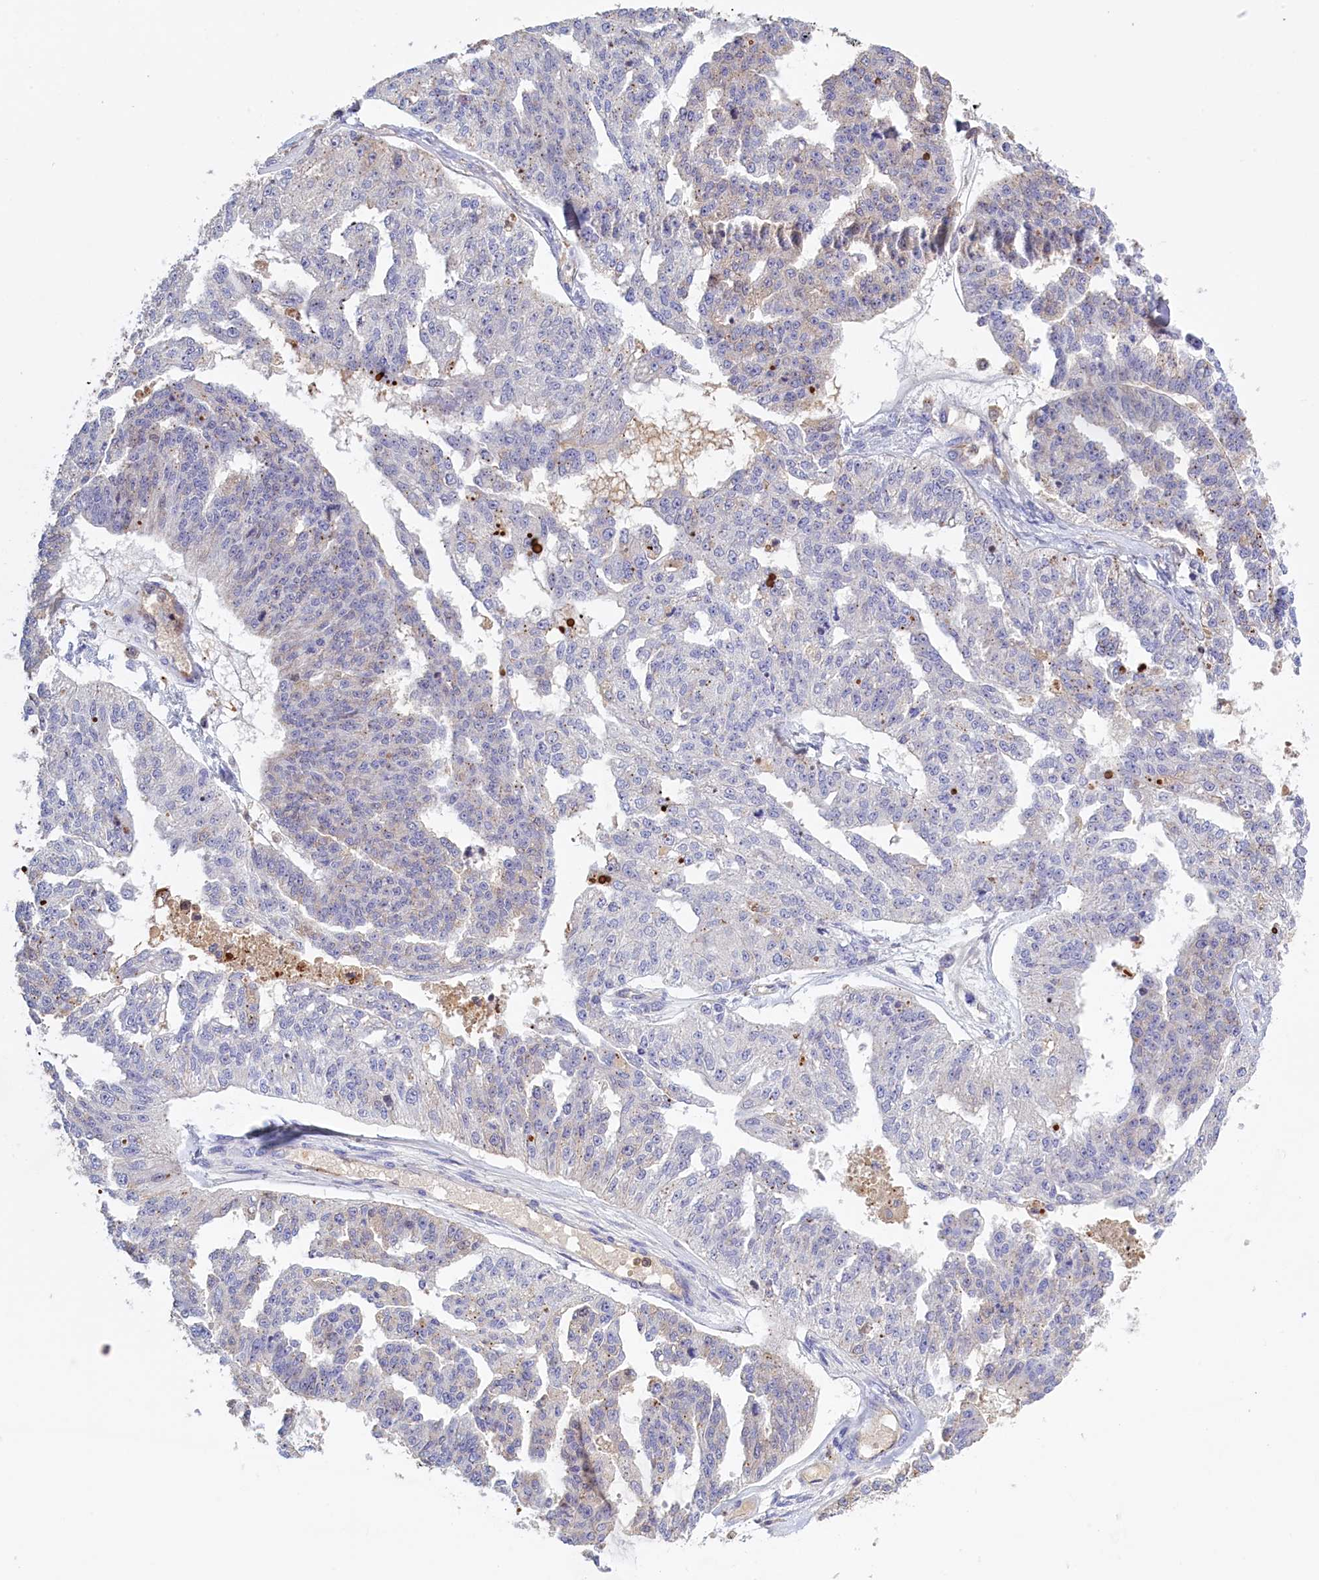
{"staining": {"intensity": "weak", "quantity": "<25%", "location": "cytoplasmic/membranous"}, "tissue": "ovarian cancer", "cell_type": "Tumor cells", "image_type": "cancer", "snomed": [{"axis": "morphology", "description": "Cystadenocarcinoma, serous, NOS"}, {"axis": "topography", "description": "Ovary"}], "caption": "The micrograph exhibits no significant positivity in tumor cells of ovarian serous cystadenocarcinoma.", "gene": "FAM149B1", "patient": {"sex": "female", "age": 58}}